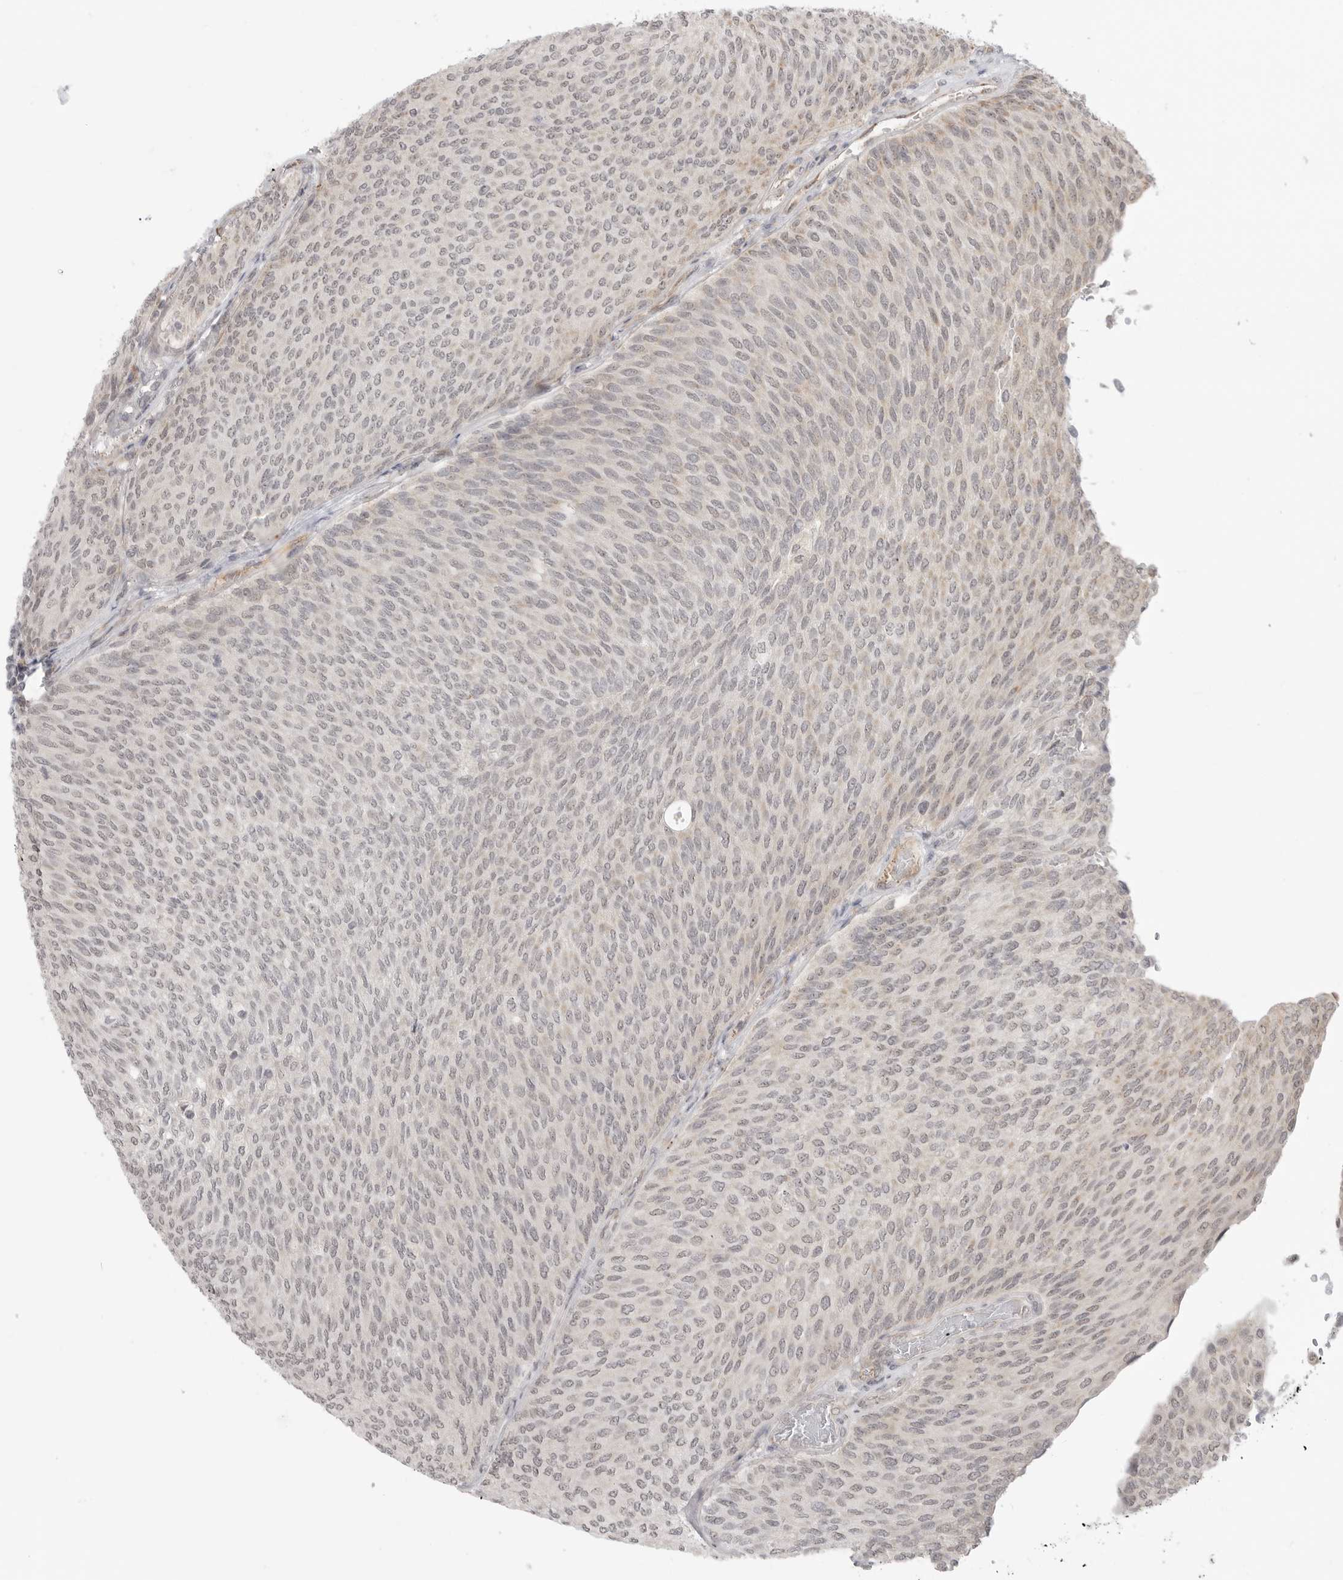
{"staining": {"intensity": "weak", "quantity": "25%-75%", "location": "nuclear"}, "tissue": "urothelial cancer", "cell_type": "Tumor cells", "image_type": "cancer", "snomed": [{"axis": "morphology", "description": "Urothelial carcinoma, Low grade"}, {"axis": "topography", "description": "Urinary bladder"}], "caption": "High-magnification brightfield microscopy of low-grade urothelial carcinoma stained with DAB (3,3'-diaminobenzidine) (brown) and counterstained with hematoxylin (blue). tumor cells exhibit weak nuclear expression is appreciated in approximately25%-75% of cells.", "gene": "KALRN", "patient": {"sex": "female", "age": 79}}